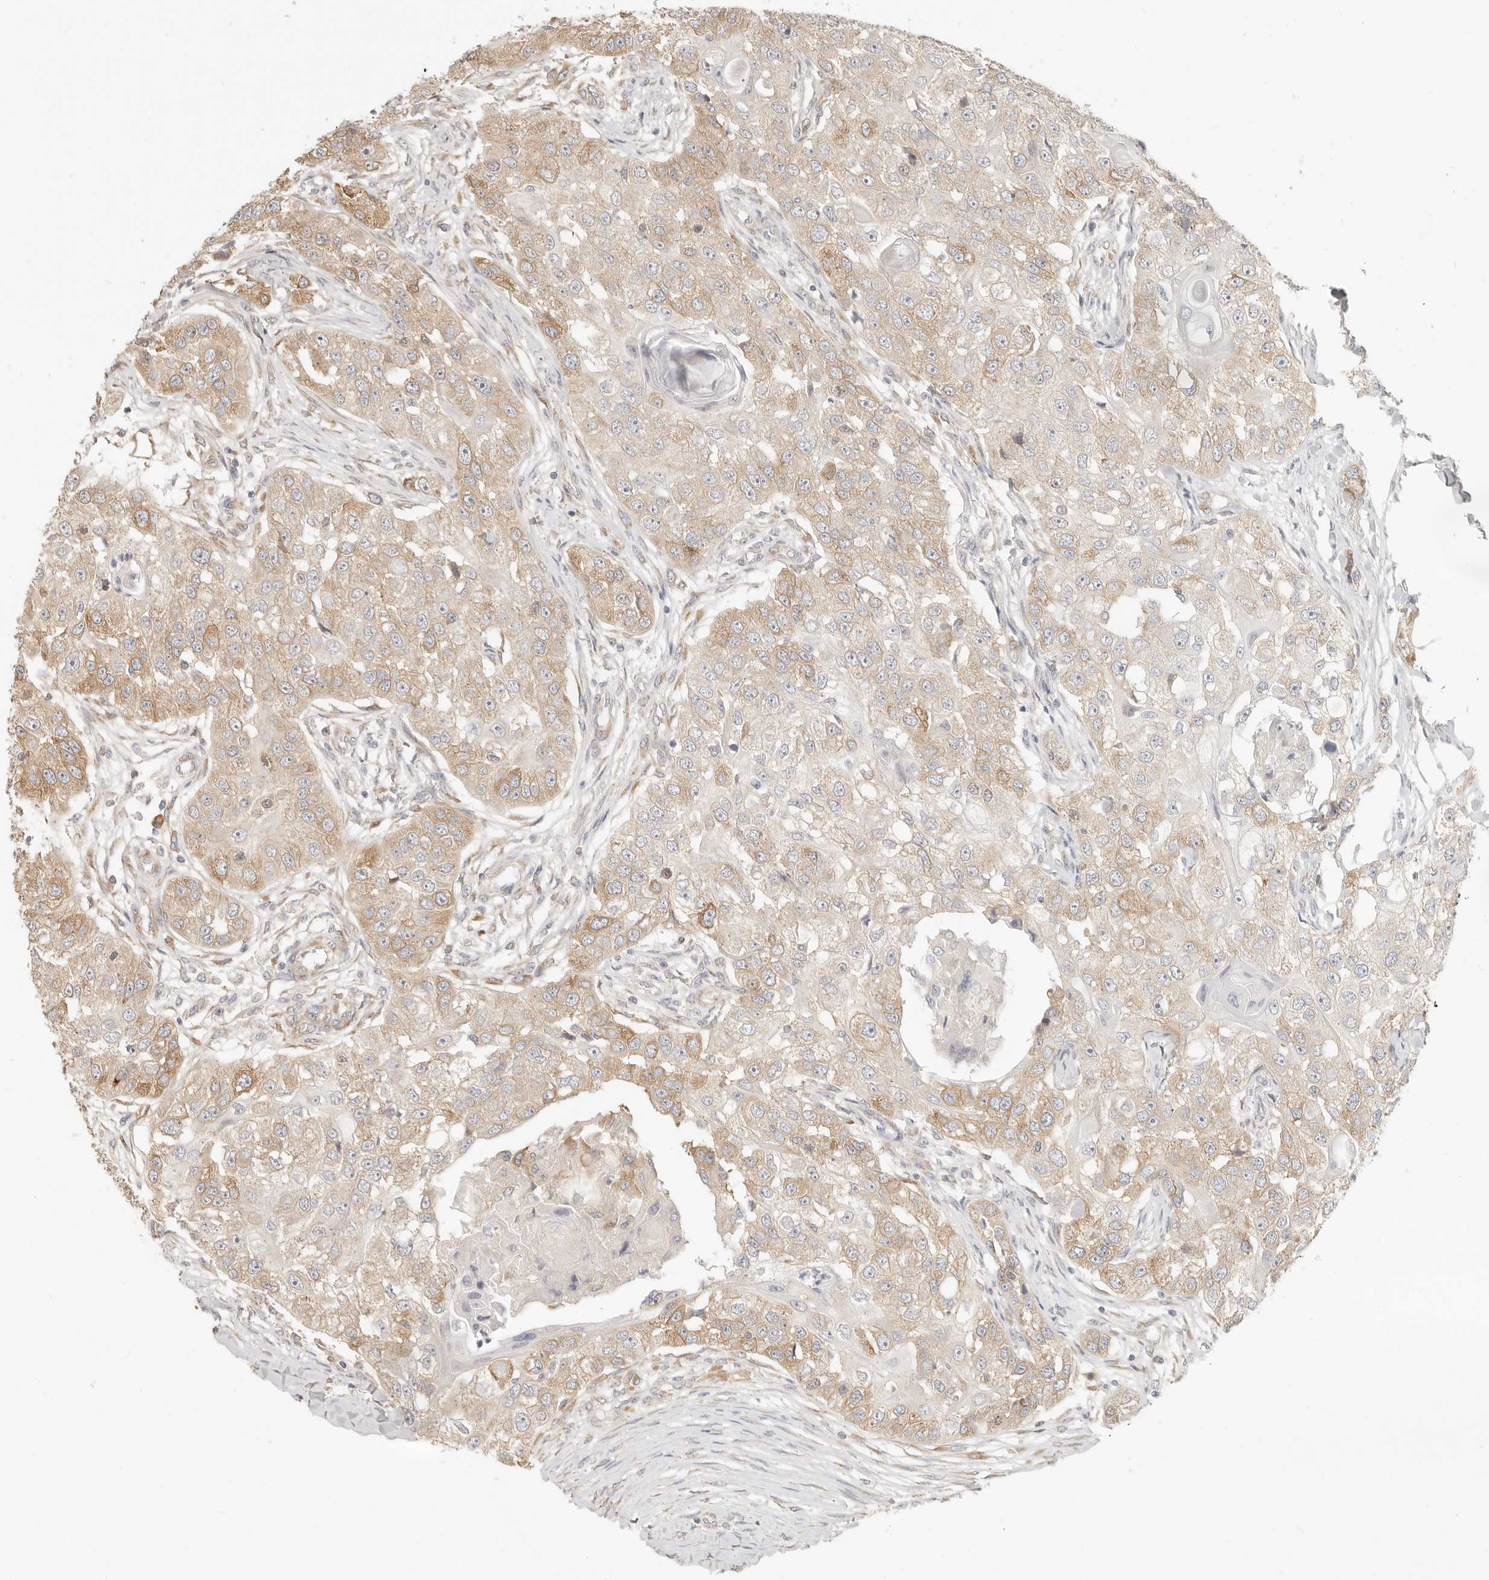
{"staining": {"intensity": "moderate", "quantity": "25%-75%", "location": "cytoplasmic/membranous"}, "tissue": "head and neck cancer", "cell_type": "Tumor cells", "image_type": "cancer", "snomed": [{"axis": "morphology", "description": "Normal tissue, NOS"}, {"axis": "morphology", "description": "Squamous cell carcinoma, NOS"}, {"axis": "topography", "description": "Skeletal muscle"}, {"axis": "topography", "description": "Head-Neck"}], "caption": "Moderate cytoplasmic/membranous protein staining is appreciated in about 25%-75% of tumor cells in head and neck cancer (squamous cell carcinoma). The protein is stained brown, and the nuclei are stained in blue (DAB IHC with brightfield microscopy, high magnification).", "gene": "PABPC4", "patient": {"sex": "male", "age": 51}}